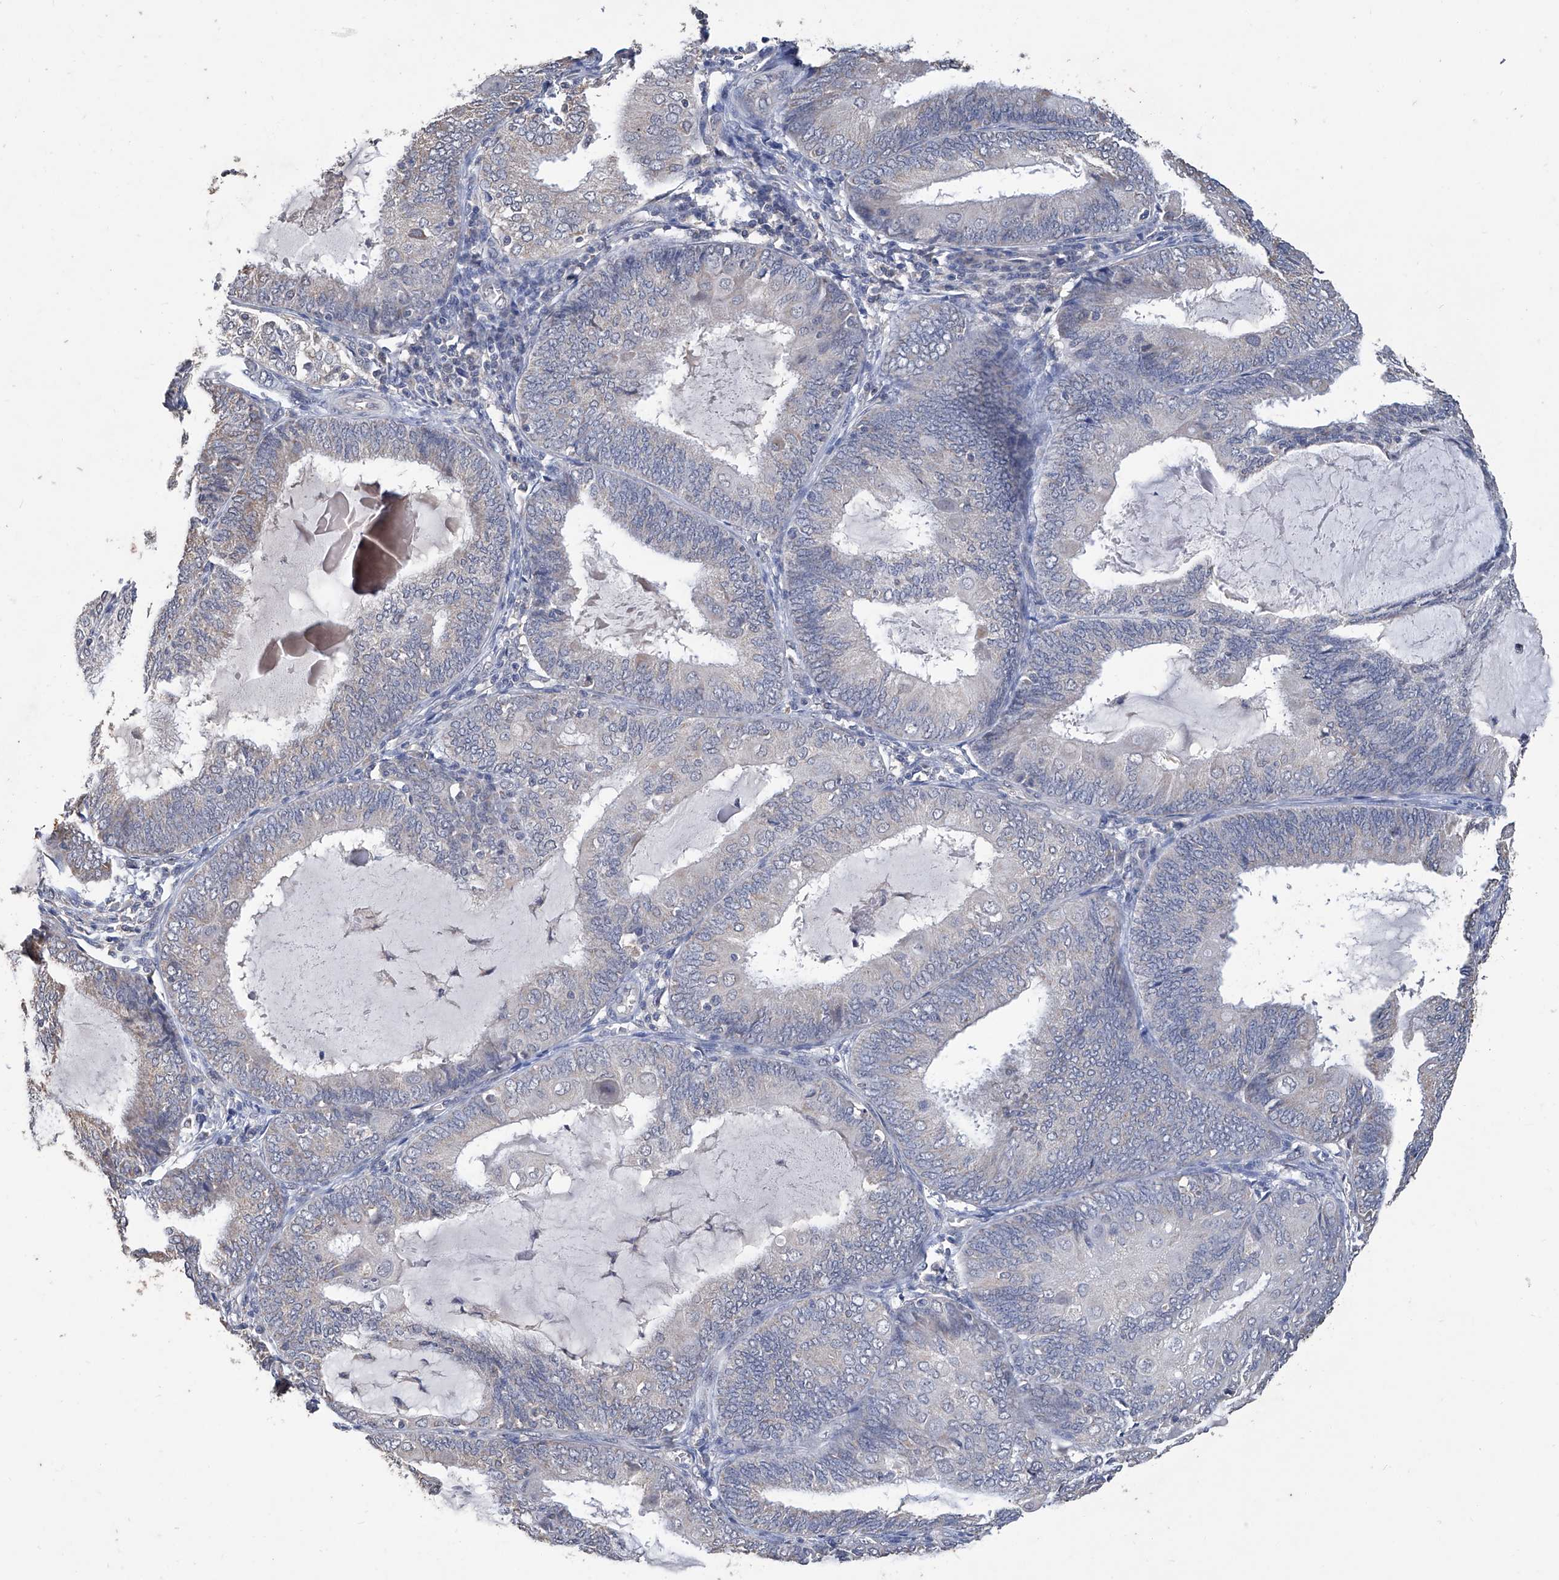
{"staining": {"intensity": "negative", "quantity": "none", "location": "none"}, "tissue": "endometrial cancer", "cell_type": "Tumor cells", "image_type": "cancer", "snomed": [{"axis": "morphology", "description": "Adenocarcinoma, NOS"}, {"axis": "topography", "description": "Endometrium"}], "caption": "Tumor cells are negative for brown protein staining in adenocarcinoma (endometrial).", "gene": "GPT", "patient": {"sex": "female", "age": 81}}